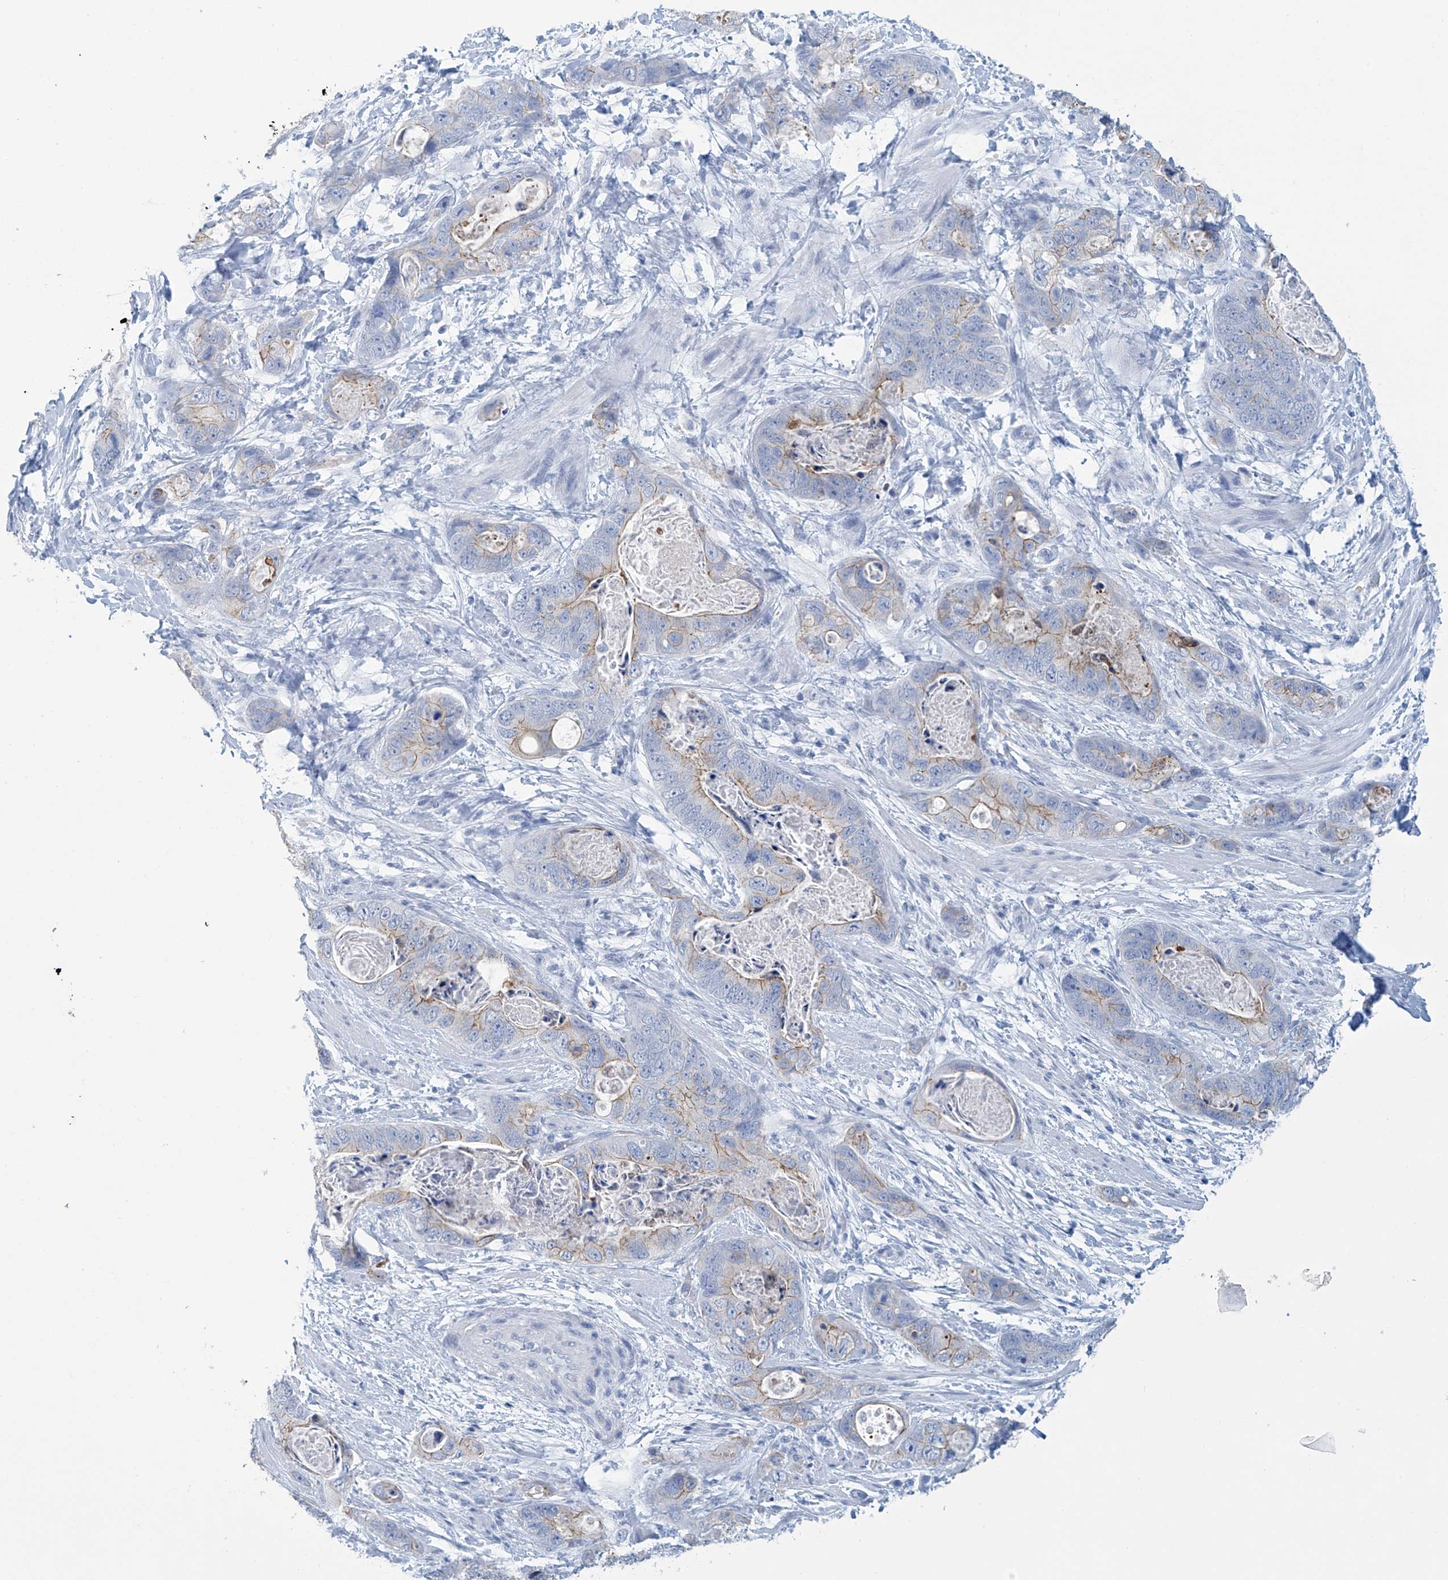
{"staining": {"intensity": "weak", "quantity": "25%-75%", "location": "cytoplasmic/membranous"}, "tissue": "stomach cancer", "cell_type": "Tumor cells", "image_type": "cancer", "snomed": [{"axis": "morphology", "description": "Adenocarcinoma, NOS"}, {"axis": "topography", "description": "Stomach"}], "caption": "This is a histology image of immunohistochemistry staining of stomach adenocarcinoma, which shows weak staining in the cytoplasmic/membranous of tumor cells.", "gene": "DSP", "patient": {"sex": "female", "age": 89}}